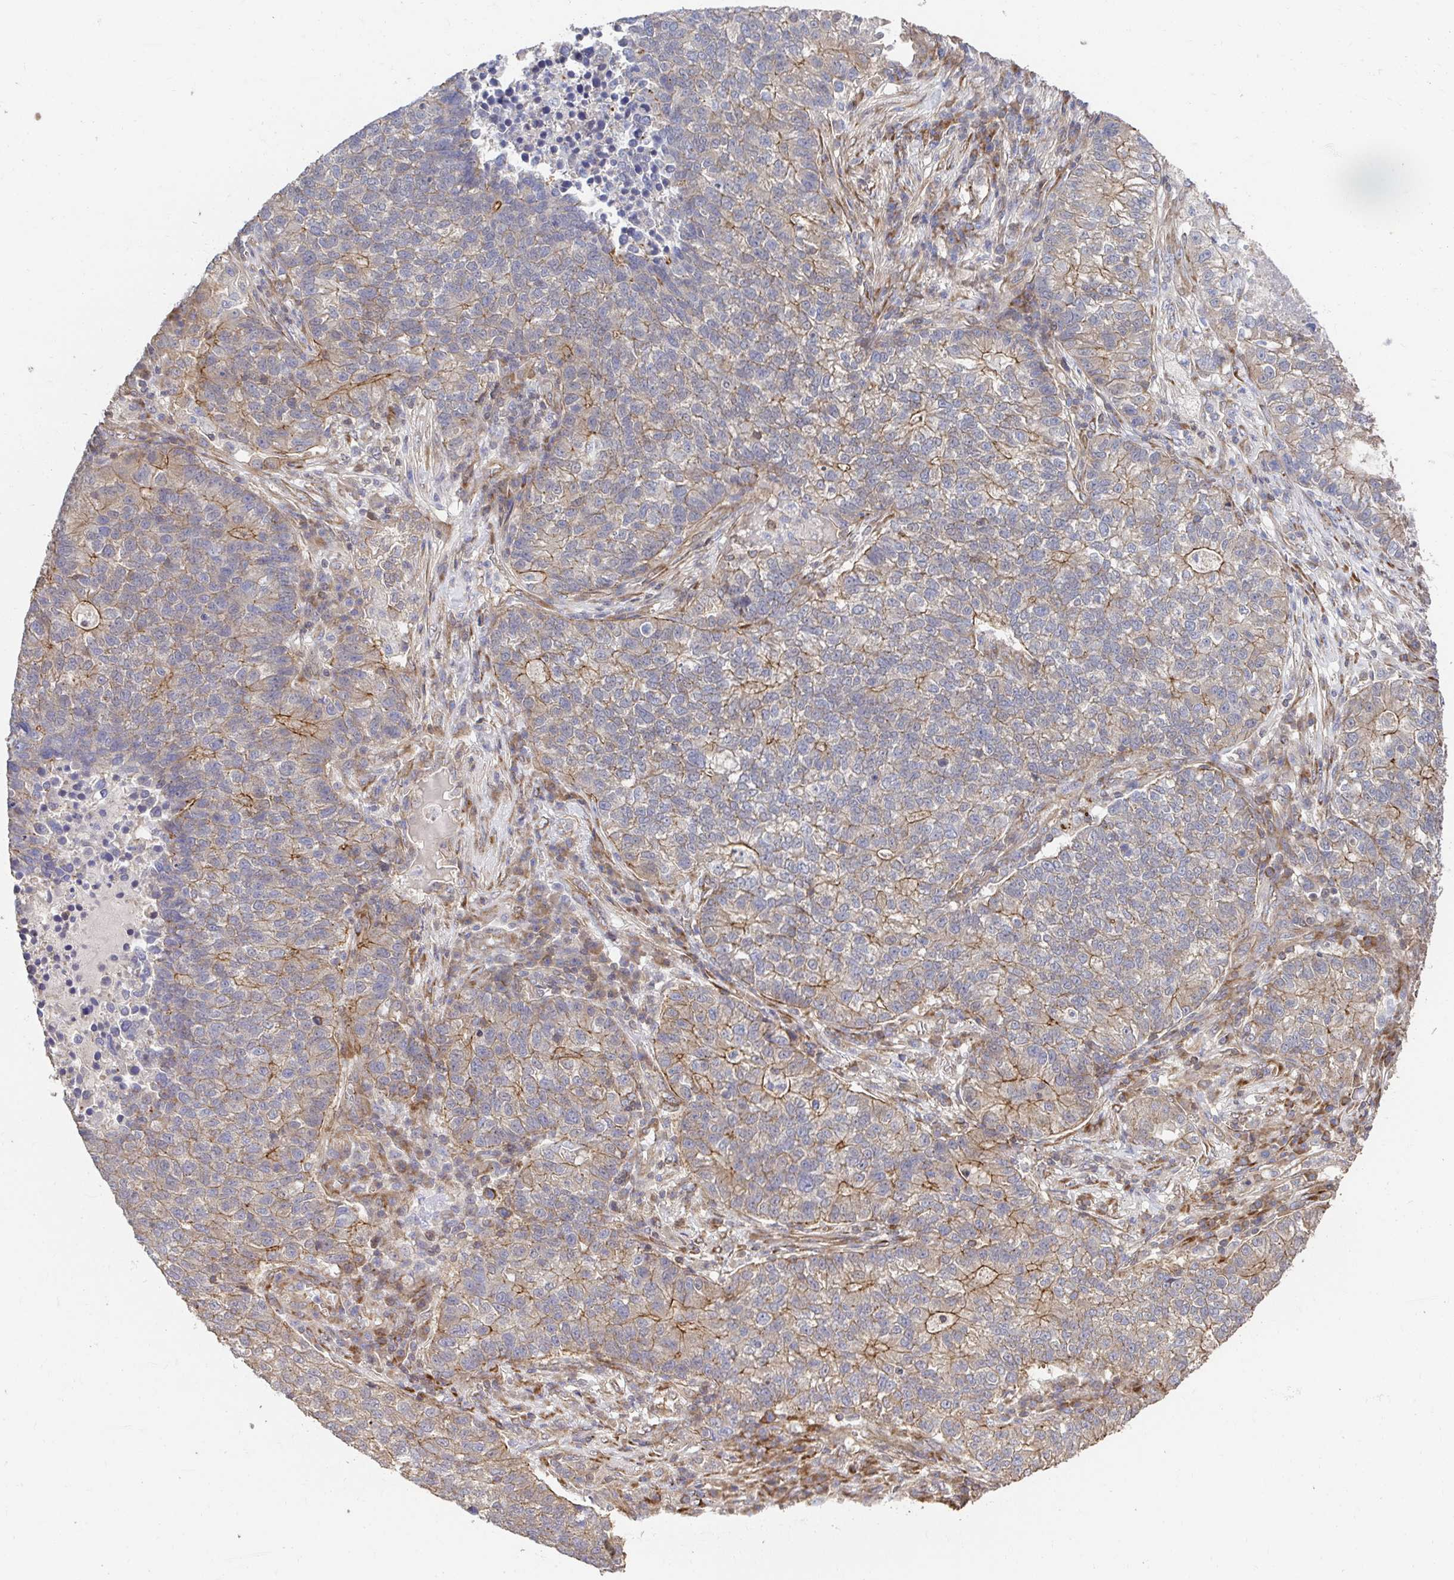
{"staining": {"intensity": "moderate", "quantity": "<25%", "location": "cytoplasmic/membranous"}, "tissue": "lung cancer", "cell_type": "Tumor cells", "image_type": "cancer", "snomed": [{"axis": "morphology", "description": "Adenocarcinoma, NOS"}, {"axis": "topography", "description": "Lung"}], "caption": "The image shows immunohistochemical staining of lung cancer (adenocarcinoma). There is moderate cytoplasmic/membranous positivity is seen in approximately <25% of tumor cells.", "gene": "APBB1", "patient": {"sex": "male", "age": 57}}